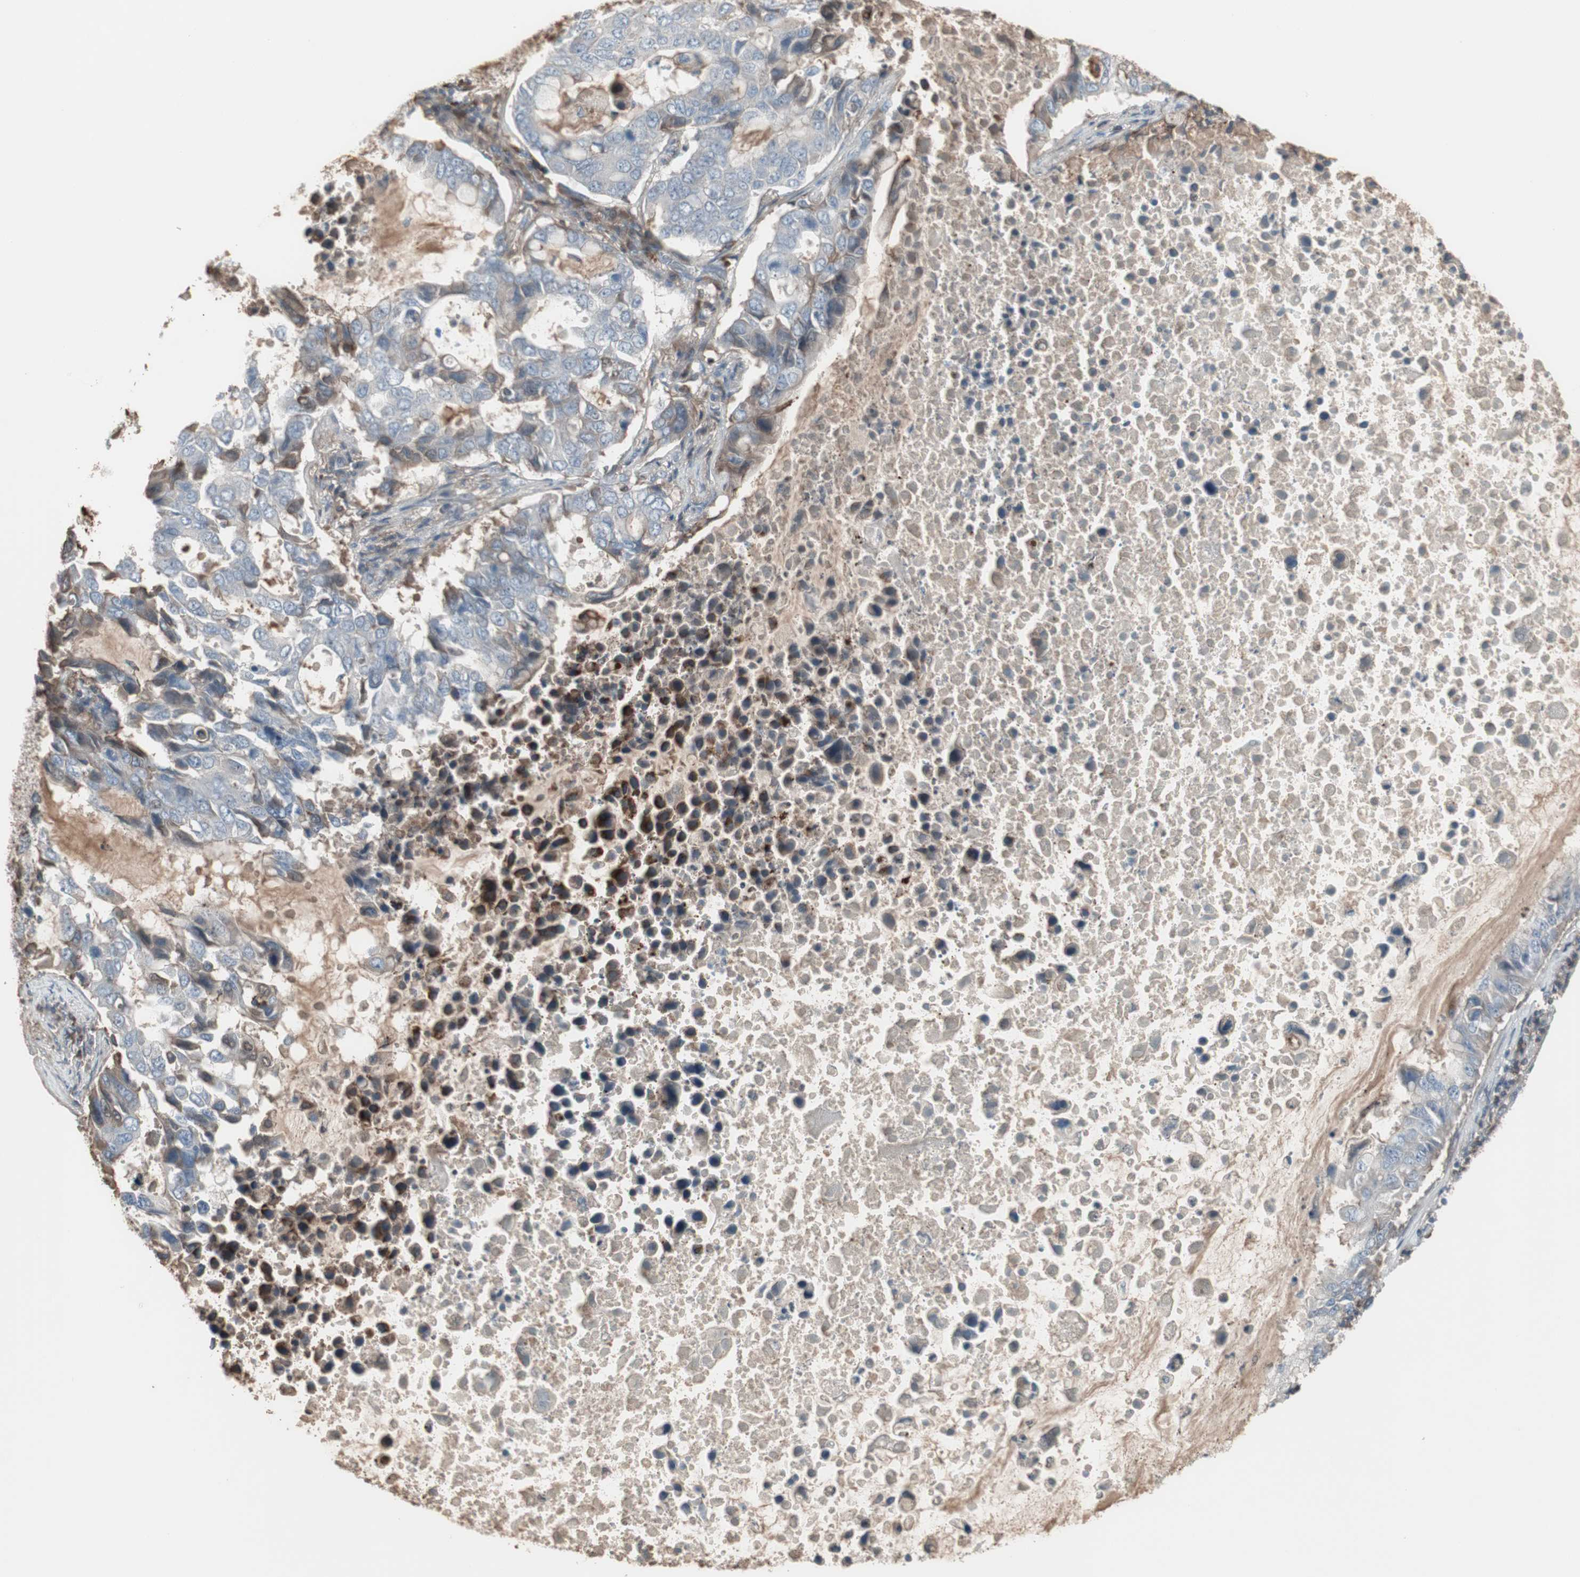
{"staining": {"intensity": "weak", "quantity": "<25%", "location": "cytoplasmic/membranous"}, "tissue": "lung cancer", "cell_type": "Tumor cells", "image_type": "cancer", "snomed": [{"axis": "morphology", "description": "Adenocarcinoma, NOS"}, {"axis": "topography", "description": "Lung"}], "caption": "Tumor cells are negative for brown protein staining in lung cancer. (DAB (3,3'-diaminobenzidine) immunohistochemistry (IHC) visualized using brightfield microscopy, high magnification).", "gene": "ZSCAN32", "patient": {"sex": "male", "age": 64}}